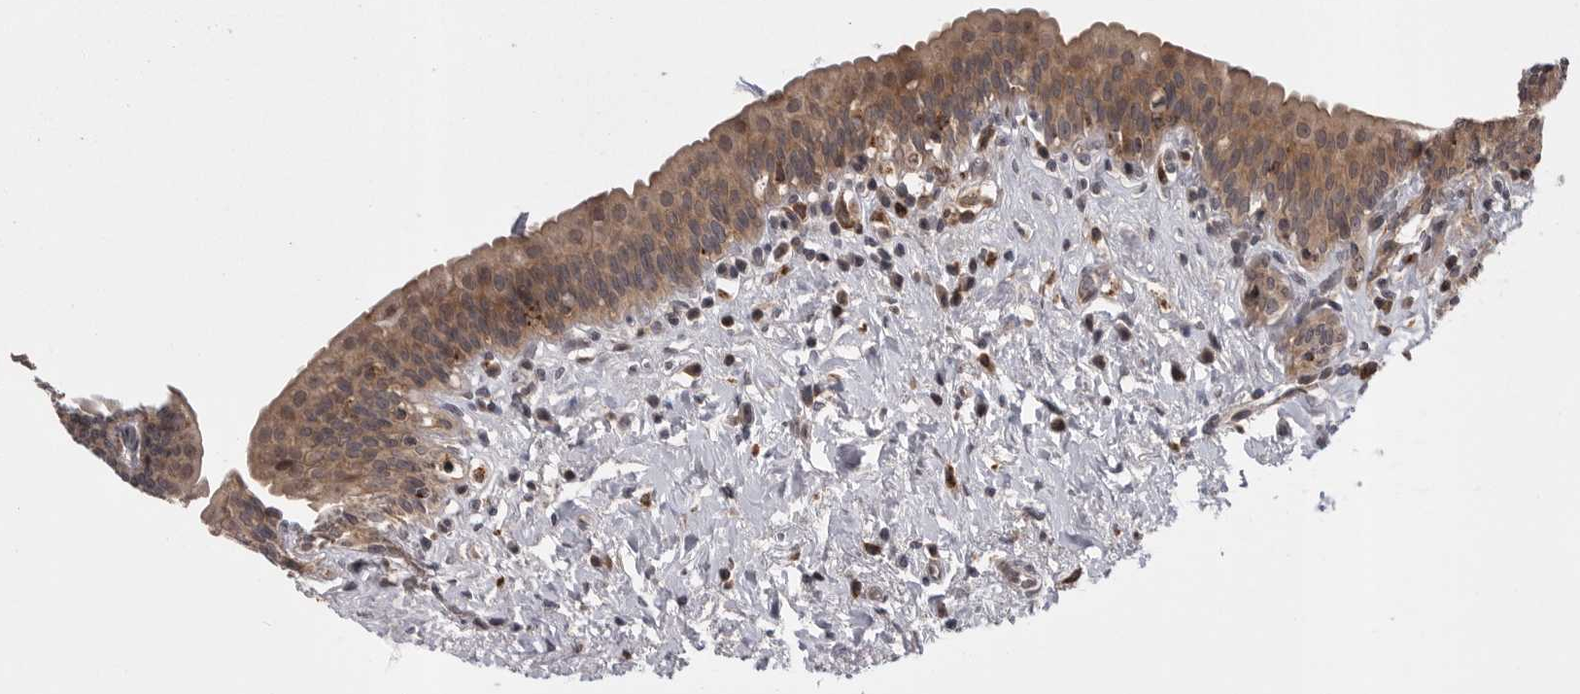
{"staining": {"intensity": "moderate", "quantity": ">75%", "location": "cytoplasmic/membranous"}, "tissue": "urinary bladder", "cell_type": "Urothelial cells", "image_type": "normal", "snomed": [{"axis": "morphology", "description": "Normal tissue, NOS"}, {"axis": "topography", "description": "Urinary bladder"}], "caption": "Human urinary bladder stained for a protein (brown) exhibits moderate cytoplasmic/membranous positive staining in approximately >75% of urothelial cells.", "gene": "AOAH", "patient": {"sex": "male", "age": 83}}